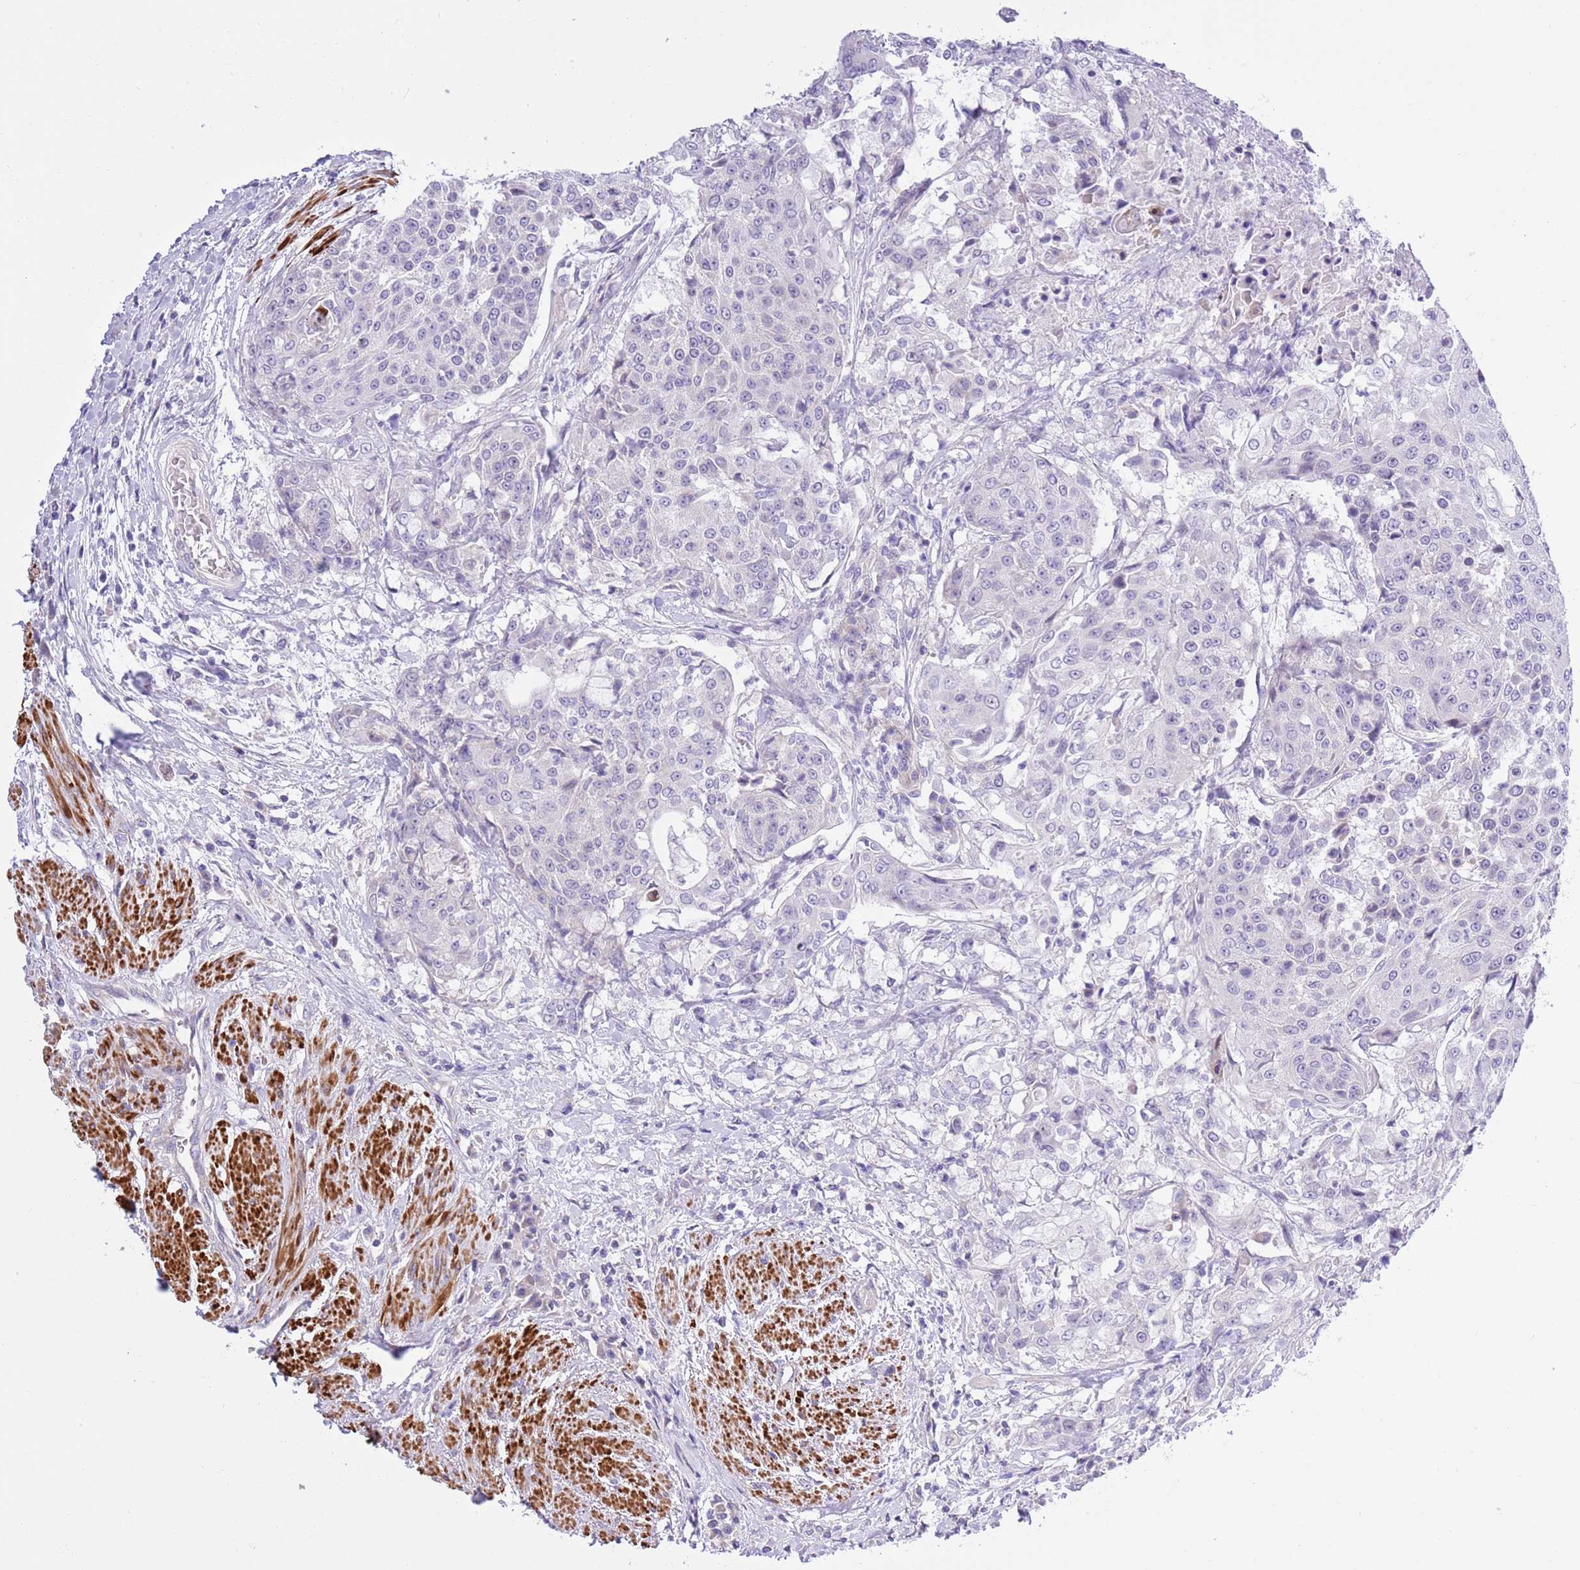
{"staining": {"intensity": "negative", "quantity": "none", "location": "none"}, "tissue": "urothelial cancer", "cell_type": "Tumor cells", "image_type": "cancer", "snomed": [{"axis": "morphology", "description": "Urothelial carcinoma, High grade"}, {"axis": "topography", "description": "Urinary bladder"}], "caption": "The photomicrograph shows no staining of tumor cells in high-grade urothelial carcinoma. Nuclei are stained in blue.", "gene": "NET1", "patient": {"sex": "female", "age": 63}}